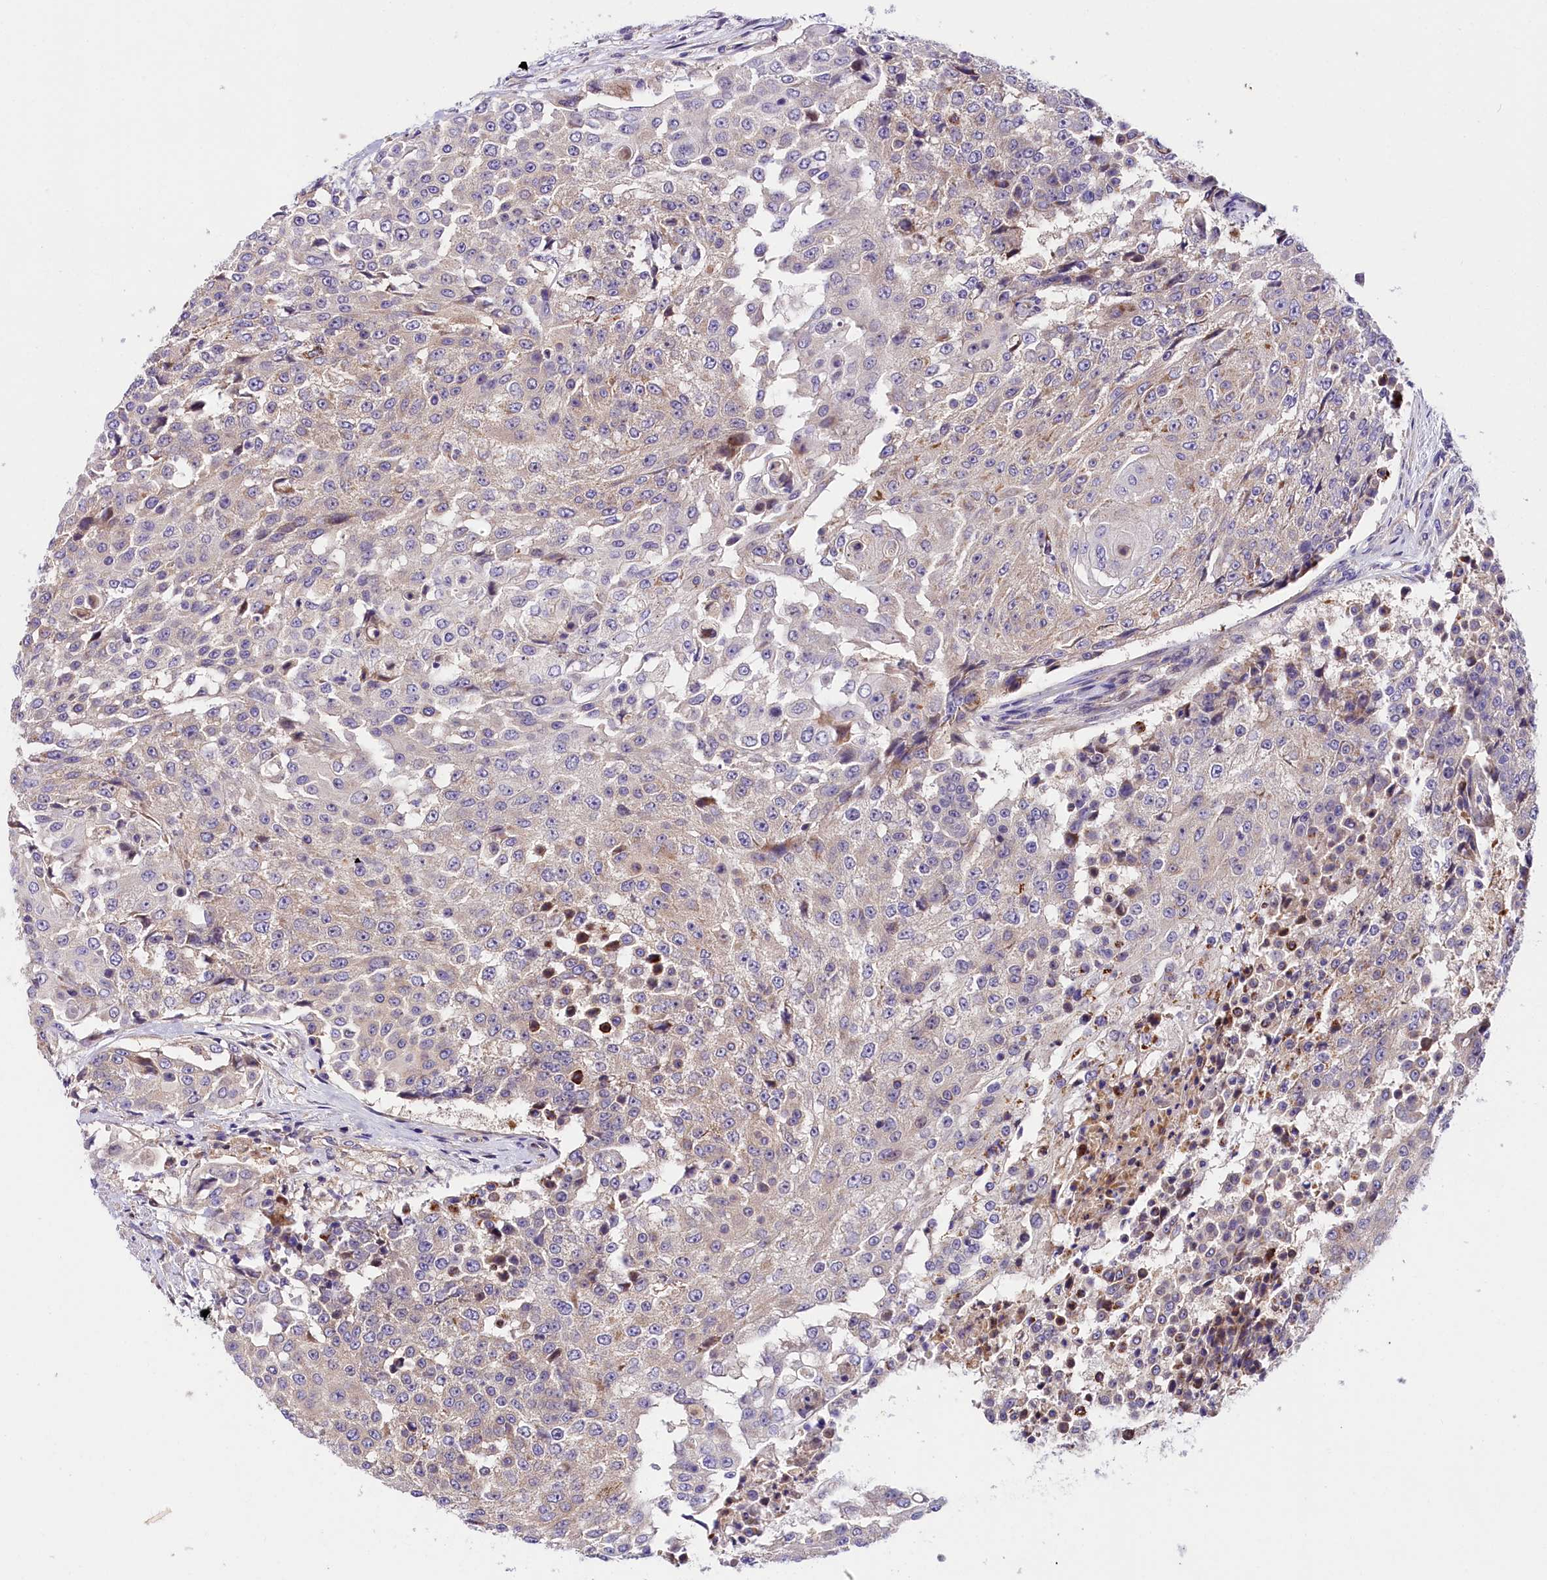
{"staining": {"intensity": "negative", "quantity": "none", "location": "none"}, "tissue": "urothelial cancer", "cell_type": "Tumor cells", "image_type": "cancer", "snomed": [{"axis": "morphology", "description": "Urothelial carcinoma, High grade"}, {"axis": "topography", "description": "Urinary bladder"}], "caption": "This image is of high-grade urothelial carcinoma stained with immunohistochemistry (IHC) to label a protein in brown with the nuclei are counter-stained blue. There is no staining in tumor cells.", "gene": "ARMC6", "patient": {"sex": "female", "age": 63}}